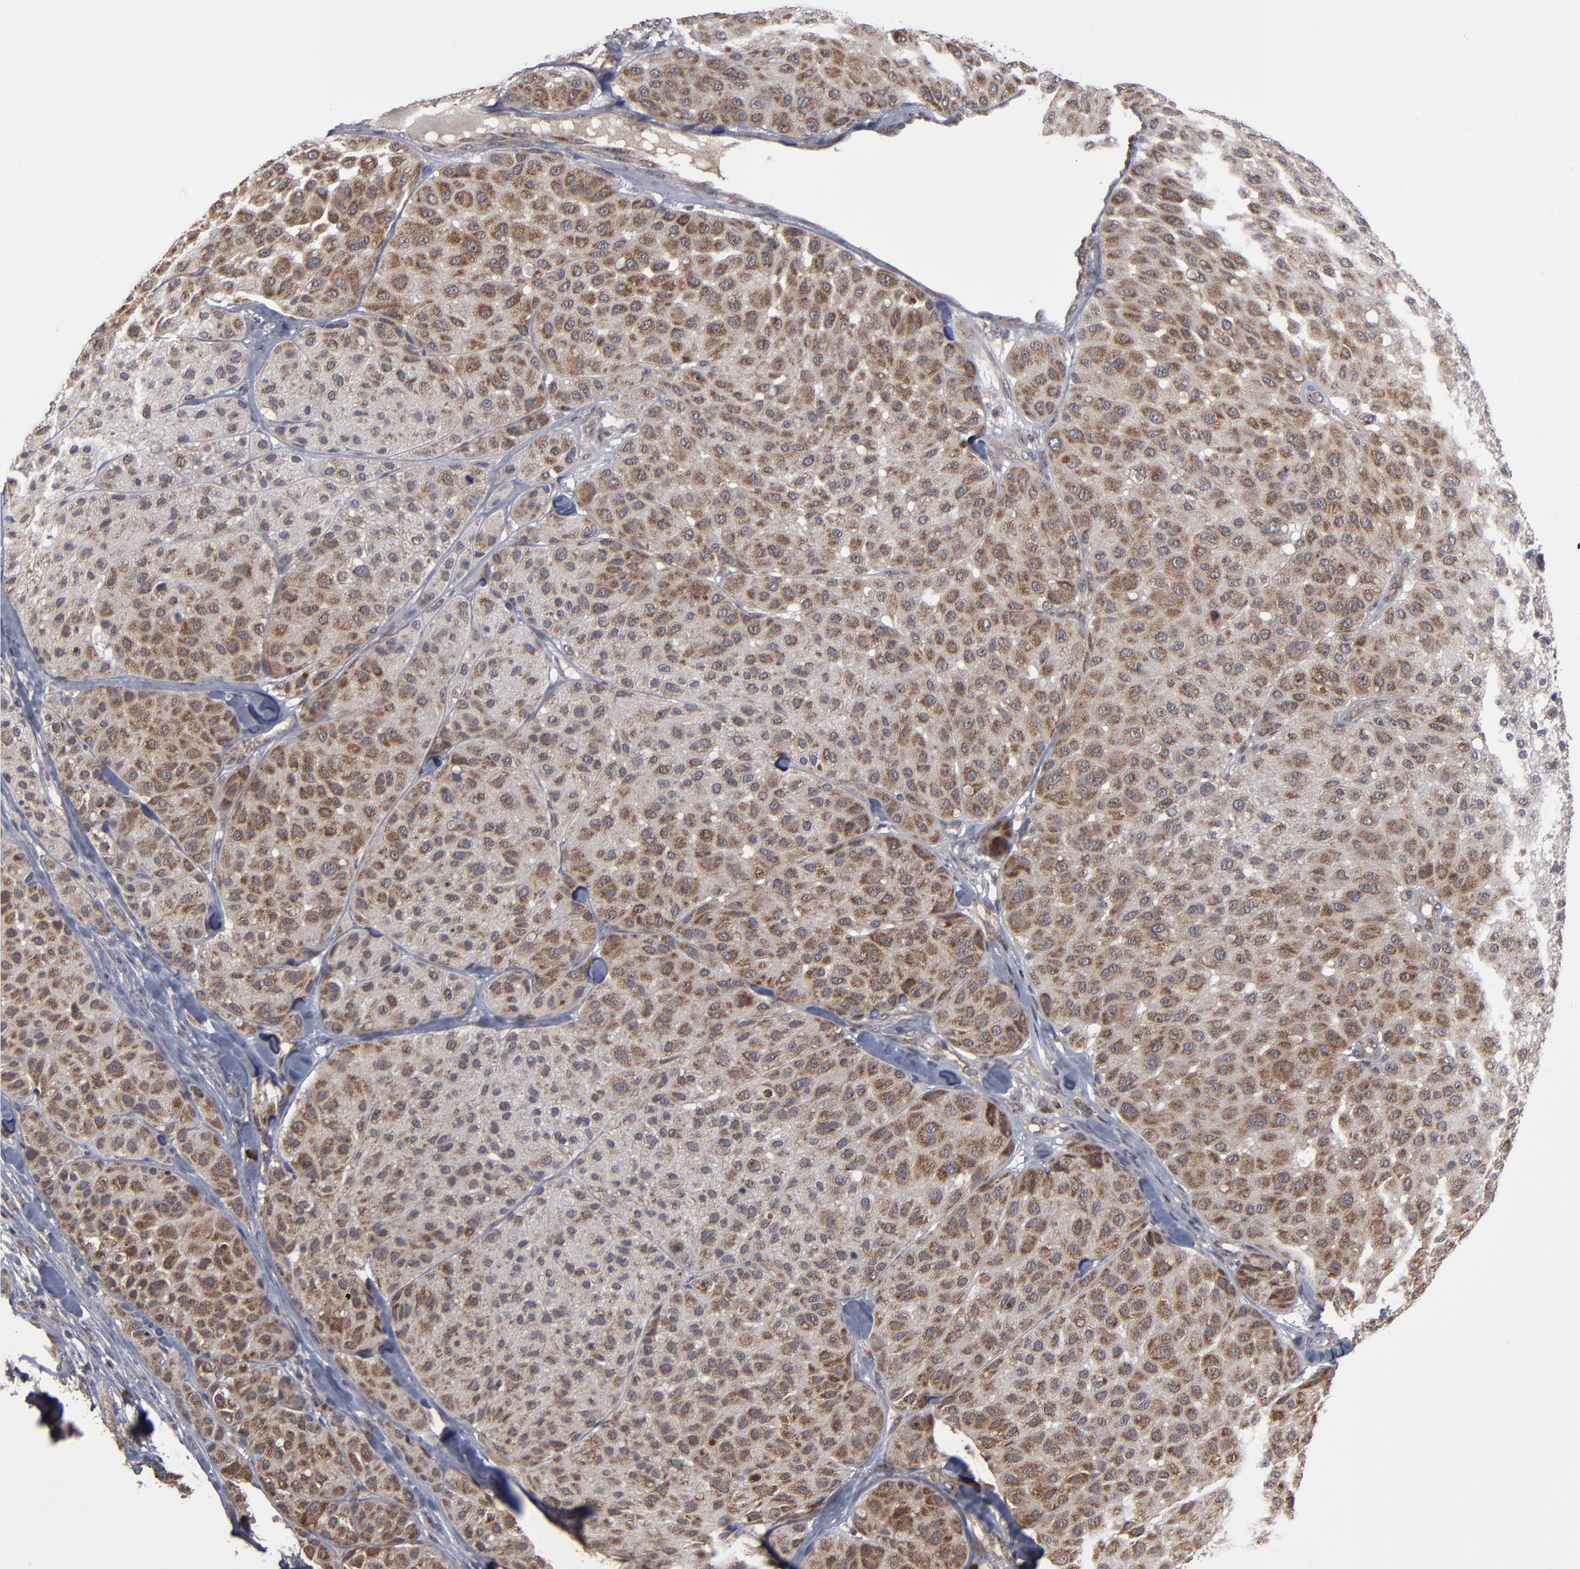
{"staining": {"intensity": "moderate", "quantity": ">75%", "location": "cytoplasmic/membranous"}, "tissue": "melanoma", "cell_type": "Tumor cells", "image_type": "cancer", "snomed": [{"axis": "morphology", "description": "Normal tissue, NOS"}, {"axis": "morphology", "description": "Malignant melanoma, Metastatic site"}, {"axis": "topography", "description": "Skin"}], "caption": "A histopathology image showing moderate cytoplasmic/membranous positivity in about >75% of tumor cells in melanoma, as visualized by brown immunohistochemical staining.", "gene": "GLCCI1", "patient": {"sex": "male", "age": 41}}